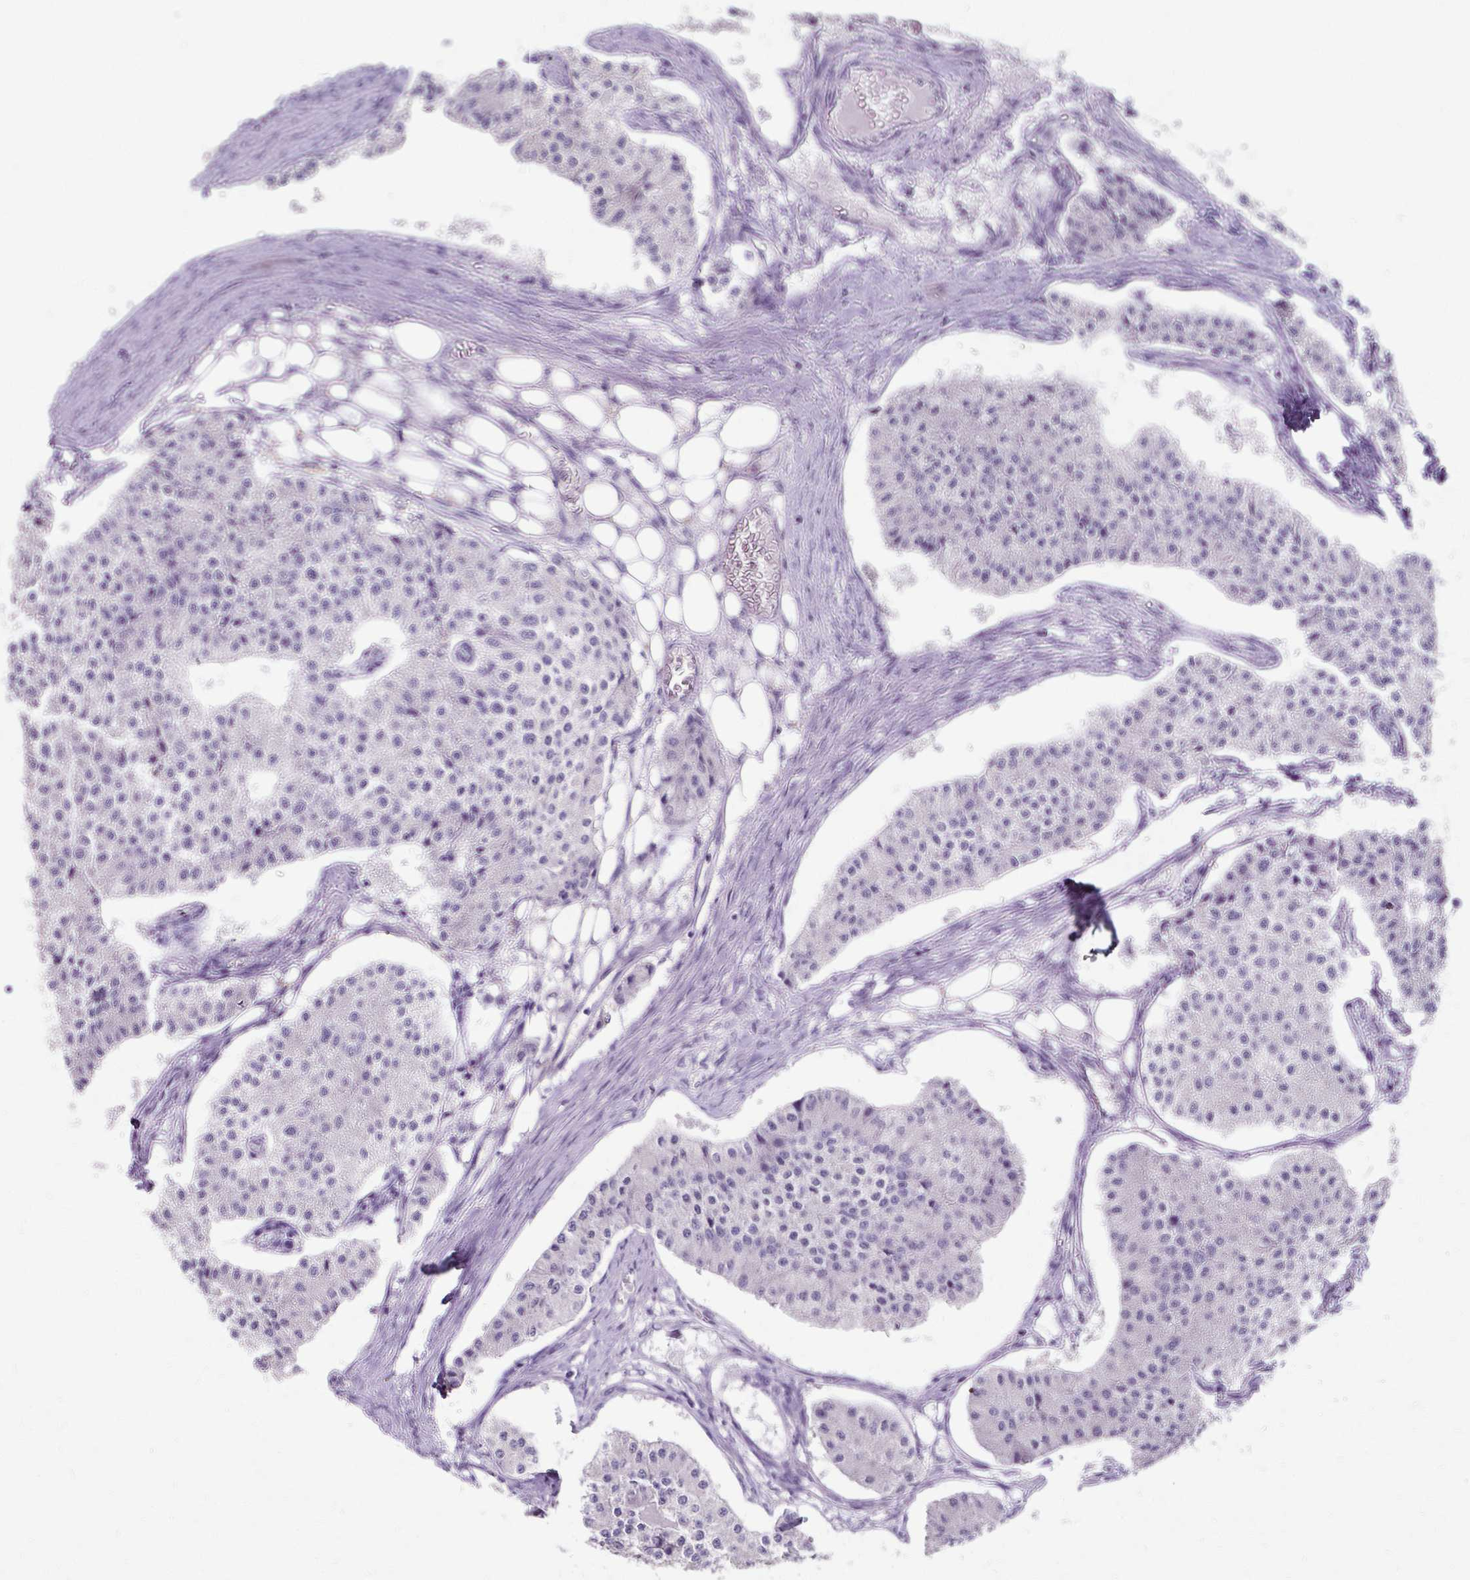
{"staining": {"intensity": "negative", "quantity": "none", "location": "none"}, "tissue": "carcinoid", "cell_type": "Tumor cells", "image_type": "cancer", "snomed": [{"axis": "morphology", "description": "Carcinoid, malignant, NOS"}, {"axis": "topography", "description": "Colon"}], "caption": "Human carcinoid stained for a protein using immunohistochemistry exhibits no staining in tumor cells.", "gene": "KLHL24", "patient": {"sex": "female", "age": 52}}